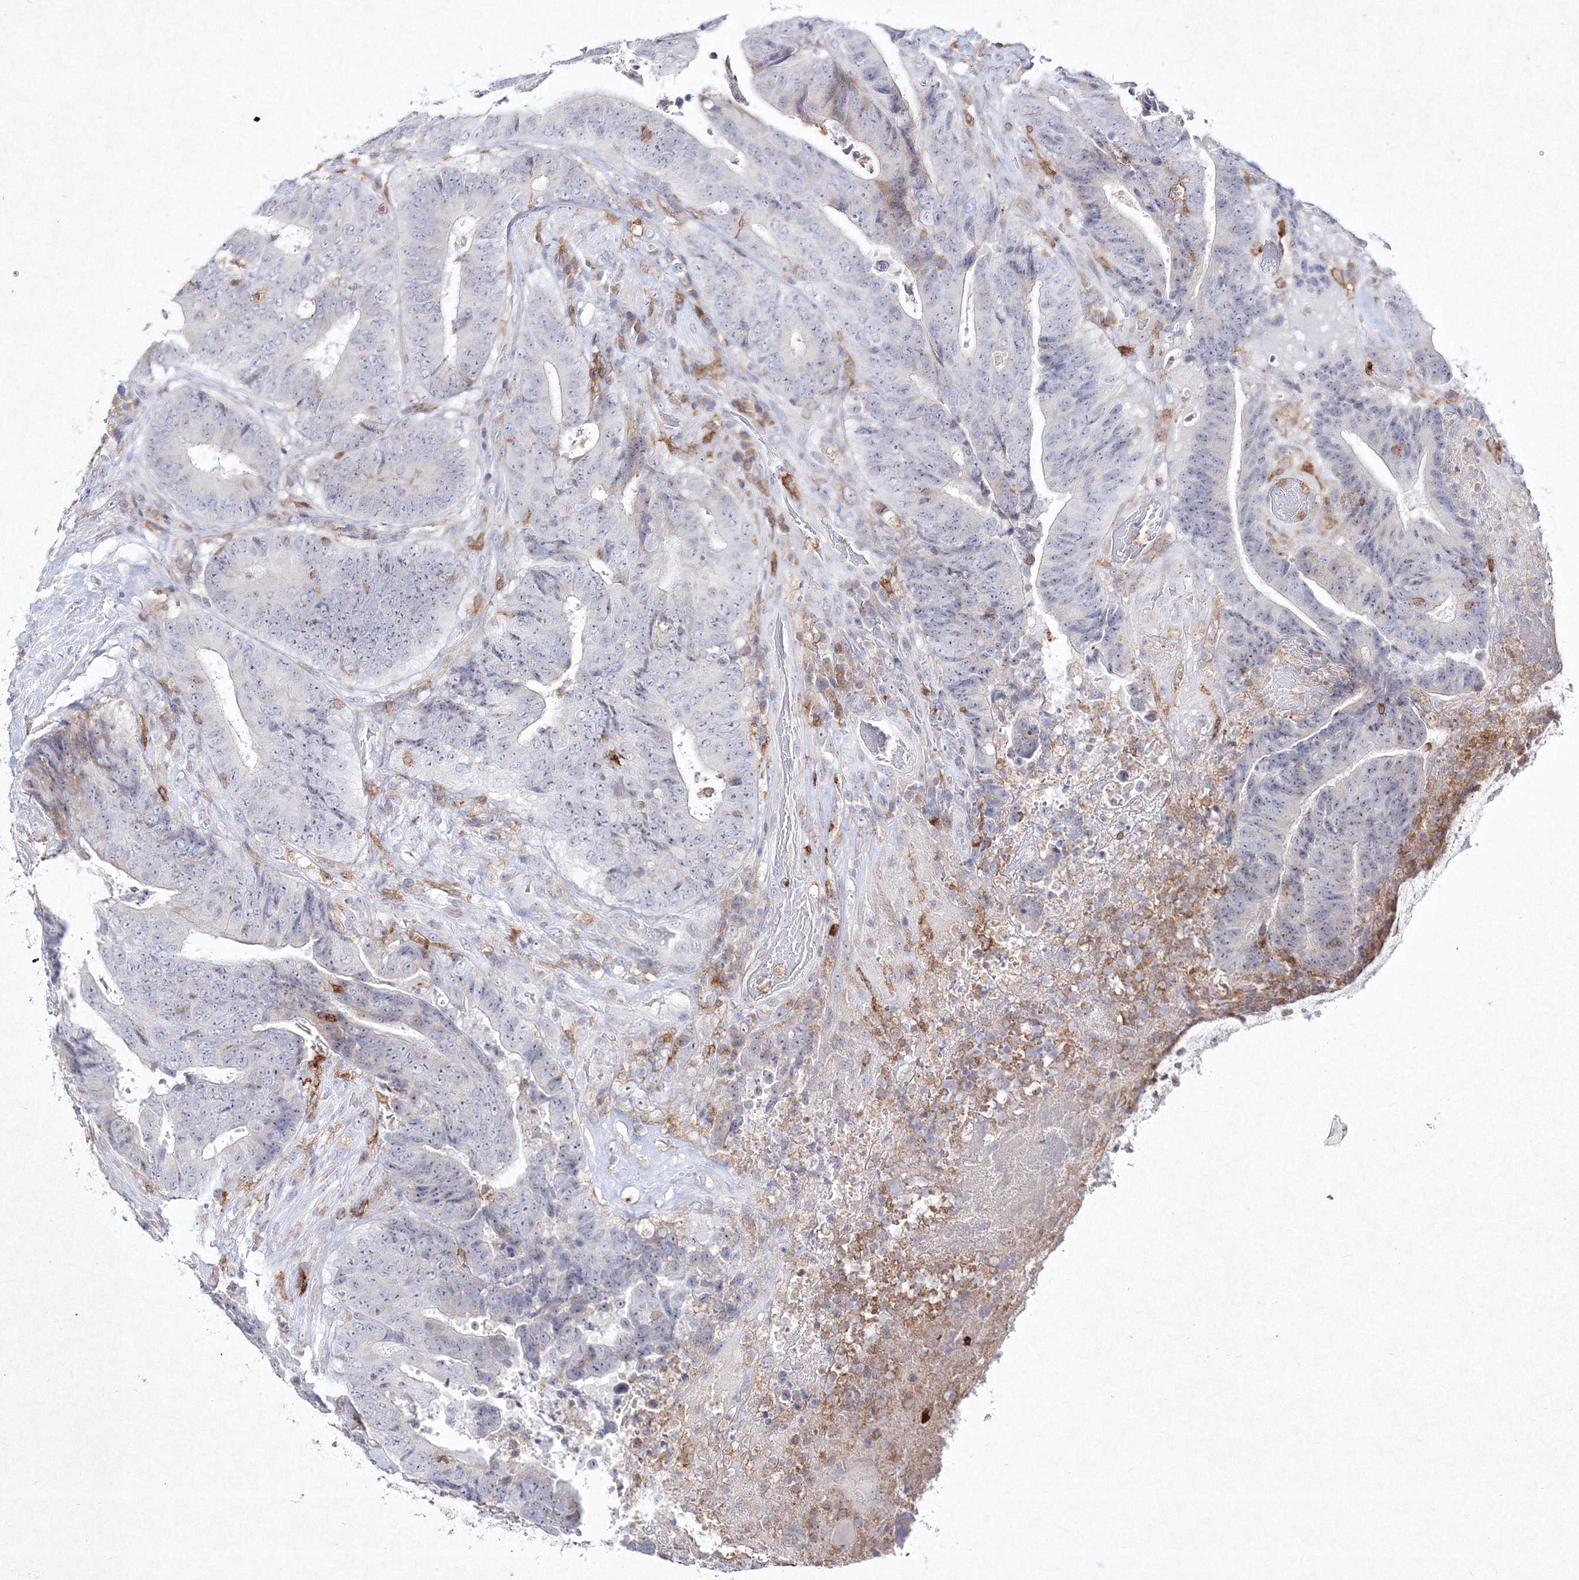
{"staining": {"intensity": "negative", "quantity": "none", "location": "none"}, "tissue": "colorectal cancer", "cell_type": "Tumor cells", "image_type": "cancer", "snomed": [{"axis": "morphology", "description": "Adenocarcinoma, NOS"}, {"axis": "topography", "description": "Rectum"}], "caption": "DAB (3,3'-diaminobenzidine) immunohistochemical staining of human adenocarcinoma (colorectal) displays no significant staining in tumor cells.", "gene": "HCST", "patient": {"sex": "male", "age": 72}}